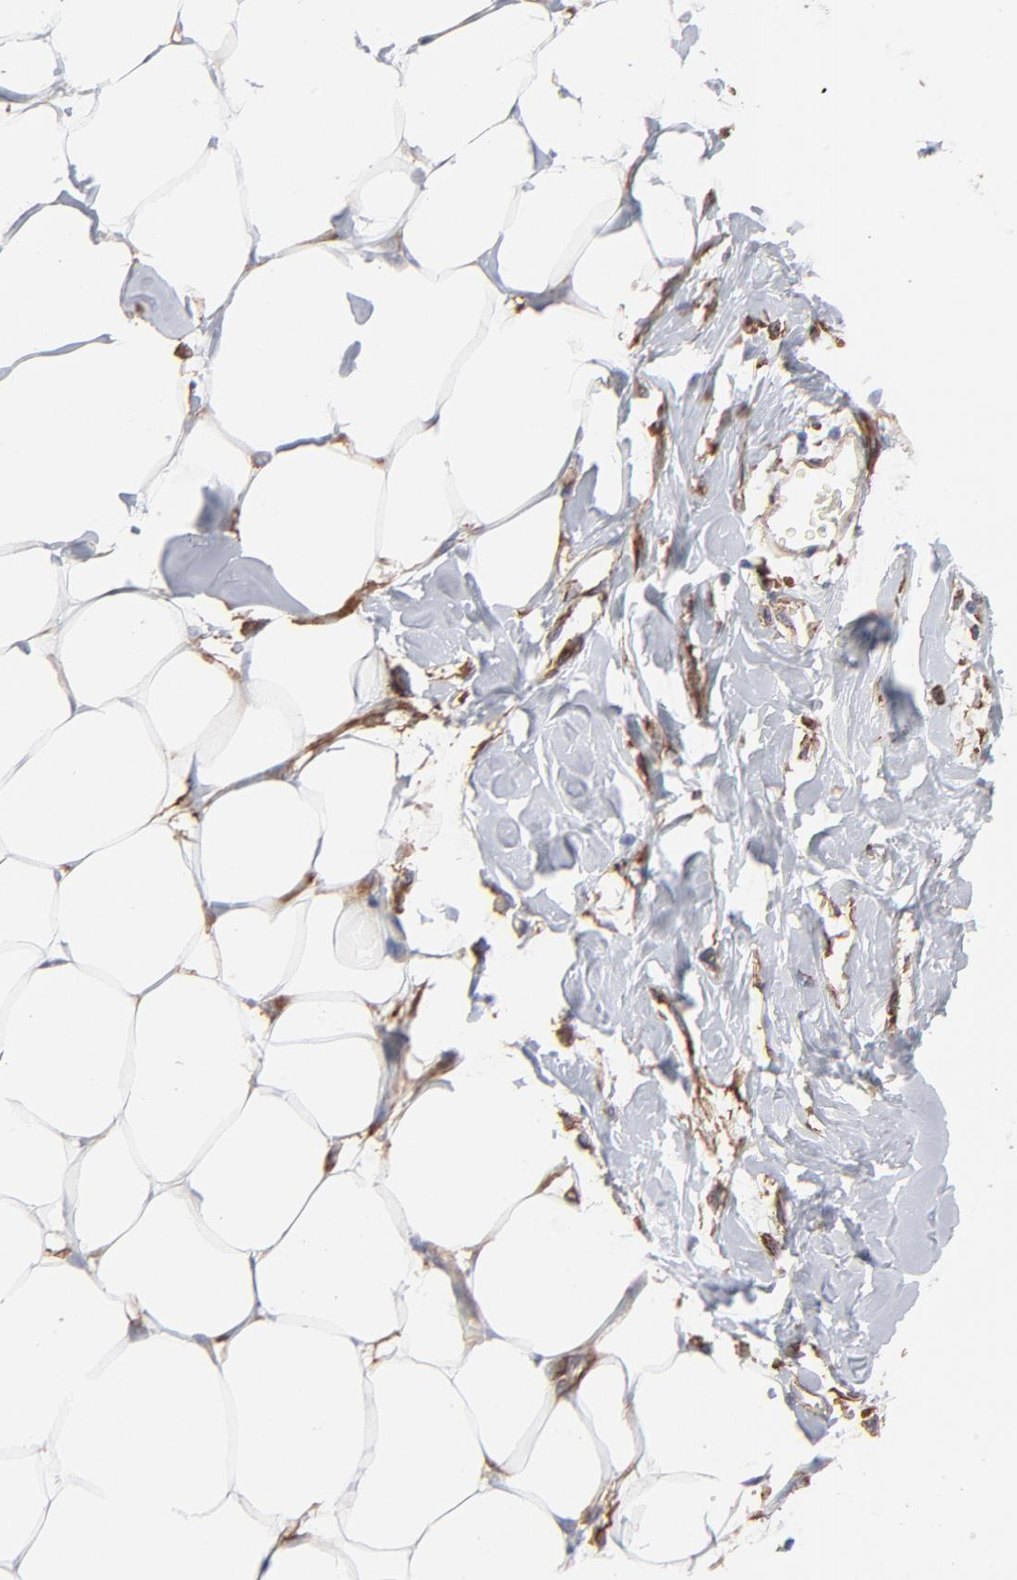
{"staining": {"intensity": "negative", "quantity": "none", "location": "none"}, "tissue": "breast", "cell_type": "Adipocytes", "image_type": "normal", "snomed": [{"axis": "morphology", "description": "Normal tissue, NOS"}, {"axis": "topography", "description": "Breast"}, {"axis": "topography", "description": "Adipose tissue"}], "caption": "Immunohistochemistry (IHC) histopathology image of normal breast: breast stained with DAB shows no significant protein staining in adipocytes. (DAB IHC visualized using brightfield microscopy, high magnification).", "gene": "PXN", "patient": {"sex": "female", "age": 25}}